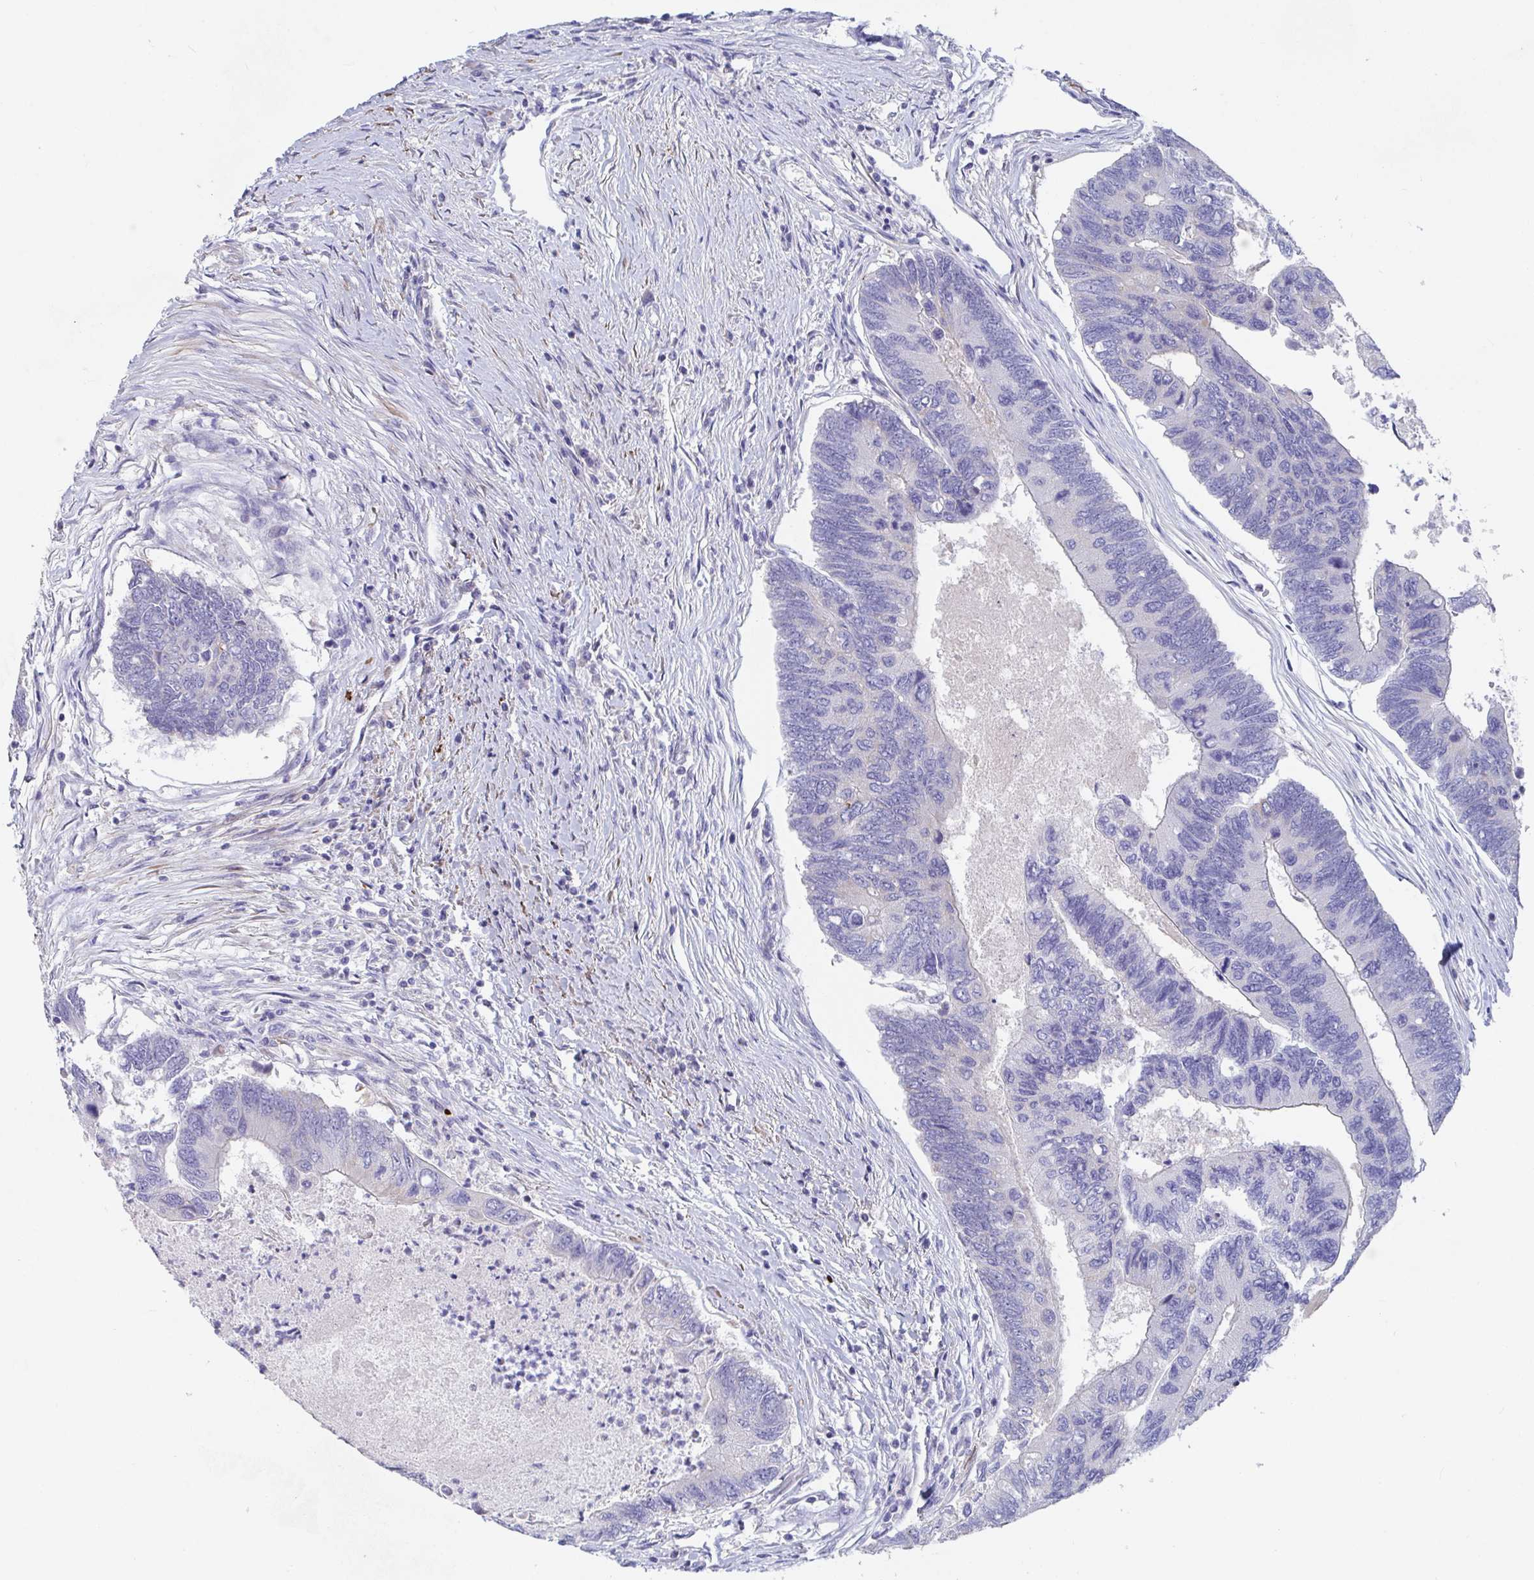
{"staining": {"intensity": "negative", "quantity": "none", "location": "none"}, "tissue": "colorectal cancer", "cell_type": "Tumor cells", "image_type": "cancer", "snomed": [{"axis": "morphology", "description": "Adenocarcinoma, NOS"}, {"axis": "topography", "description": "Colon"}], "caption": "Immunohistochemistry (IHC) image of neoplastic tissue: human colorectal cancer (adenocarcinoma) stained with DAB reveals no significant protein staining in tumor cells.", "gene": "ZNF561", "patient": {"sex": "female", "age": 67}}